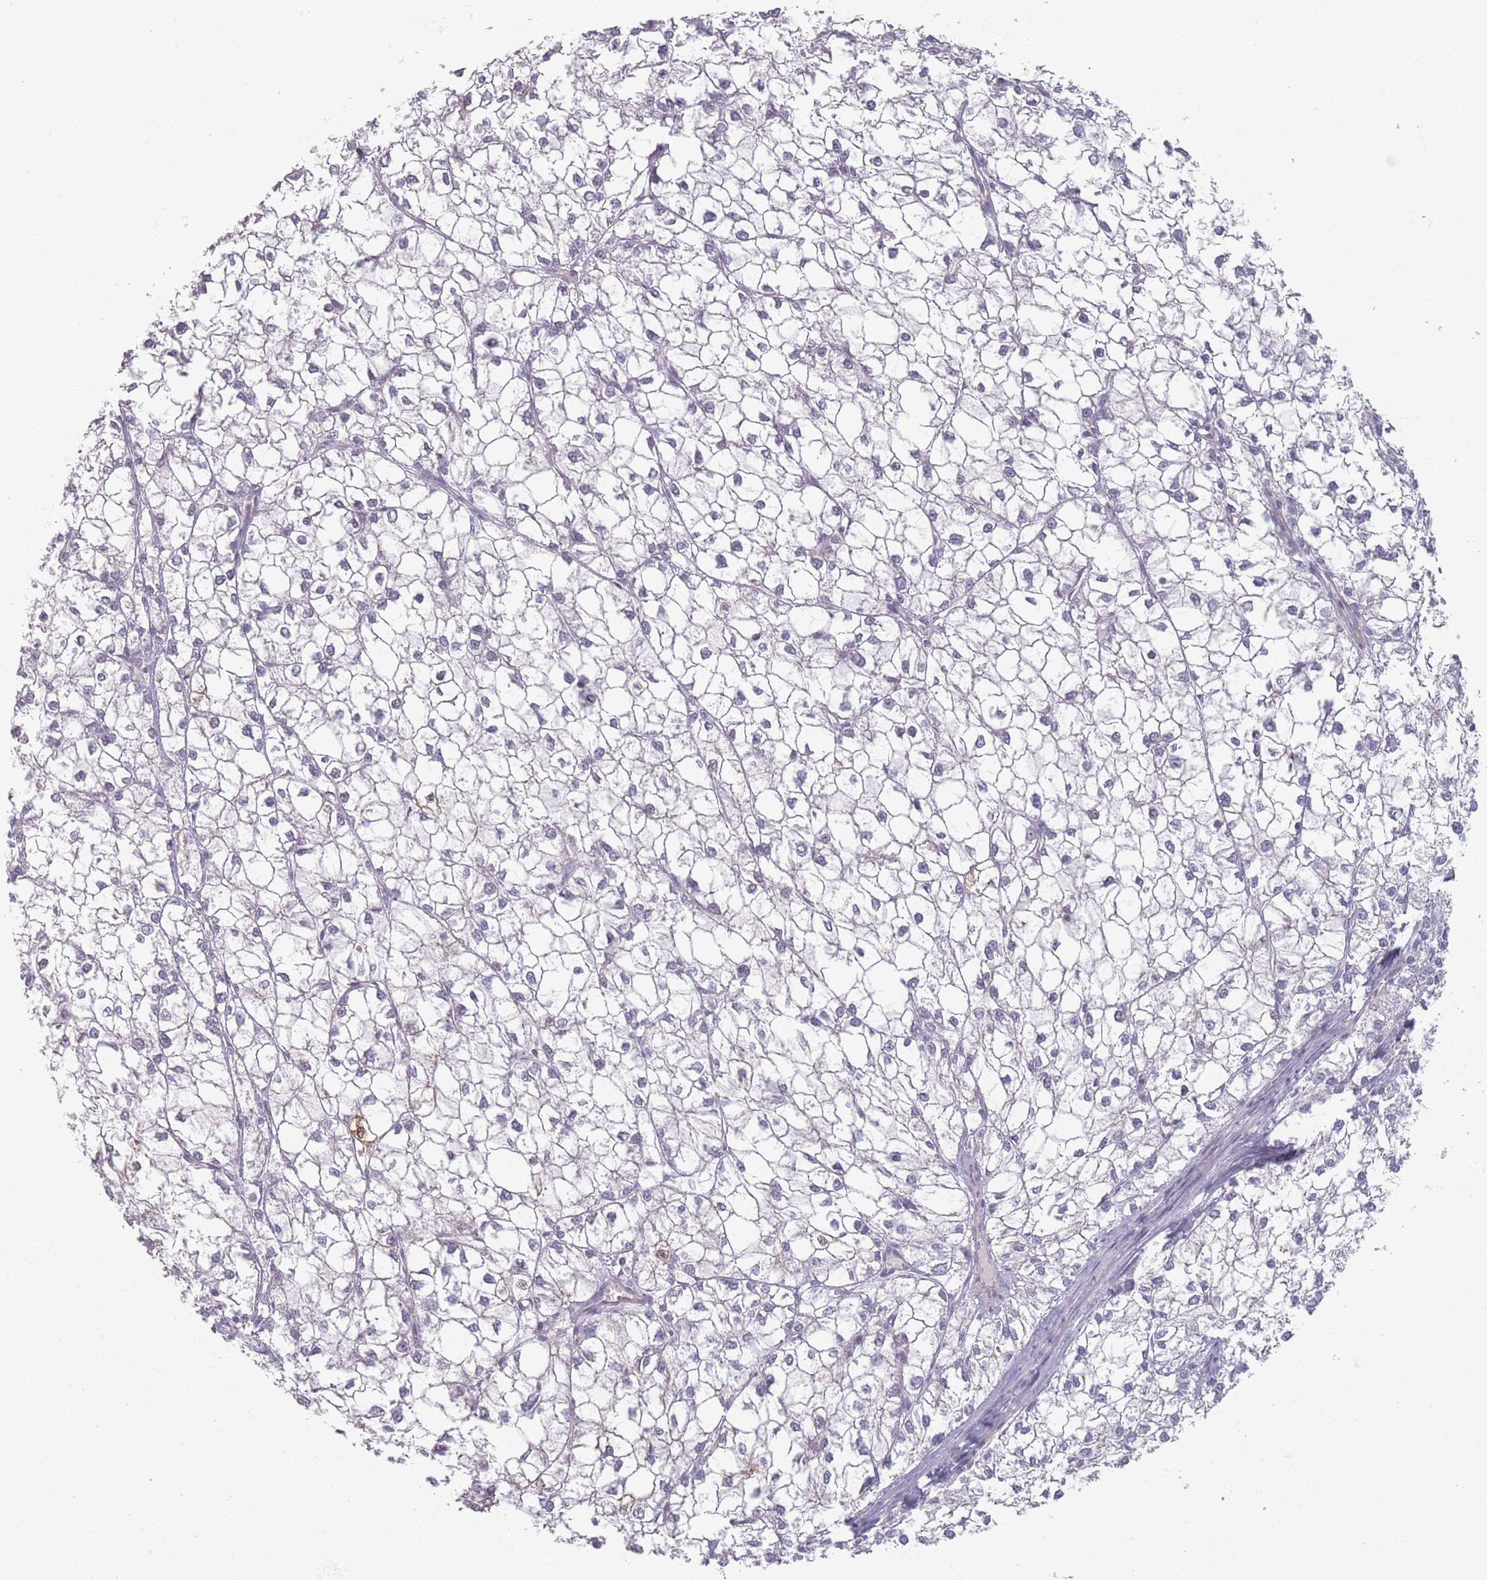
{"staining": {"intensity": "negative", "quantity": "none", "location": "none"}, "tissue": "liver cancer", "cell_type": "Tumor cells", "image_type": "cancer", "snomed": [{"axis": "morphology", "description": "Carcinoma, Hepatocellular, NOS"}, {"axis": "topography", "description": "Liver"}], "caption": "Tumor cells are negative for protein expression in human hepatocellular carcinoma (liver).", "gene": "TMOD1", "patient": {"sex": "female", "age": 43}}